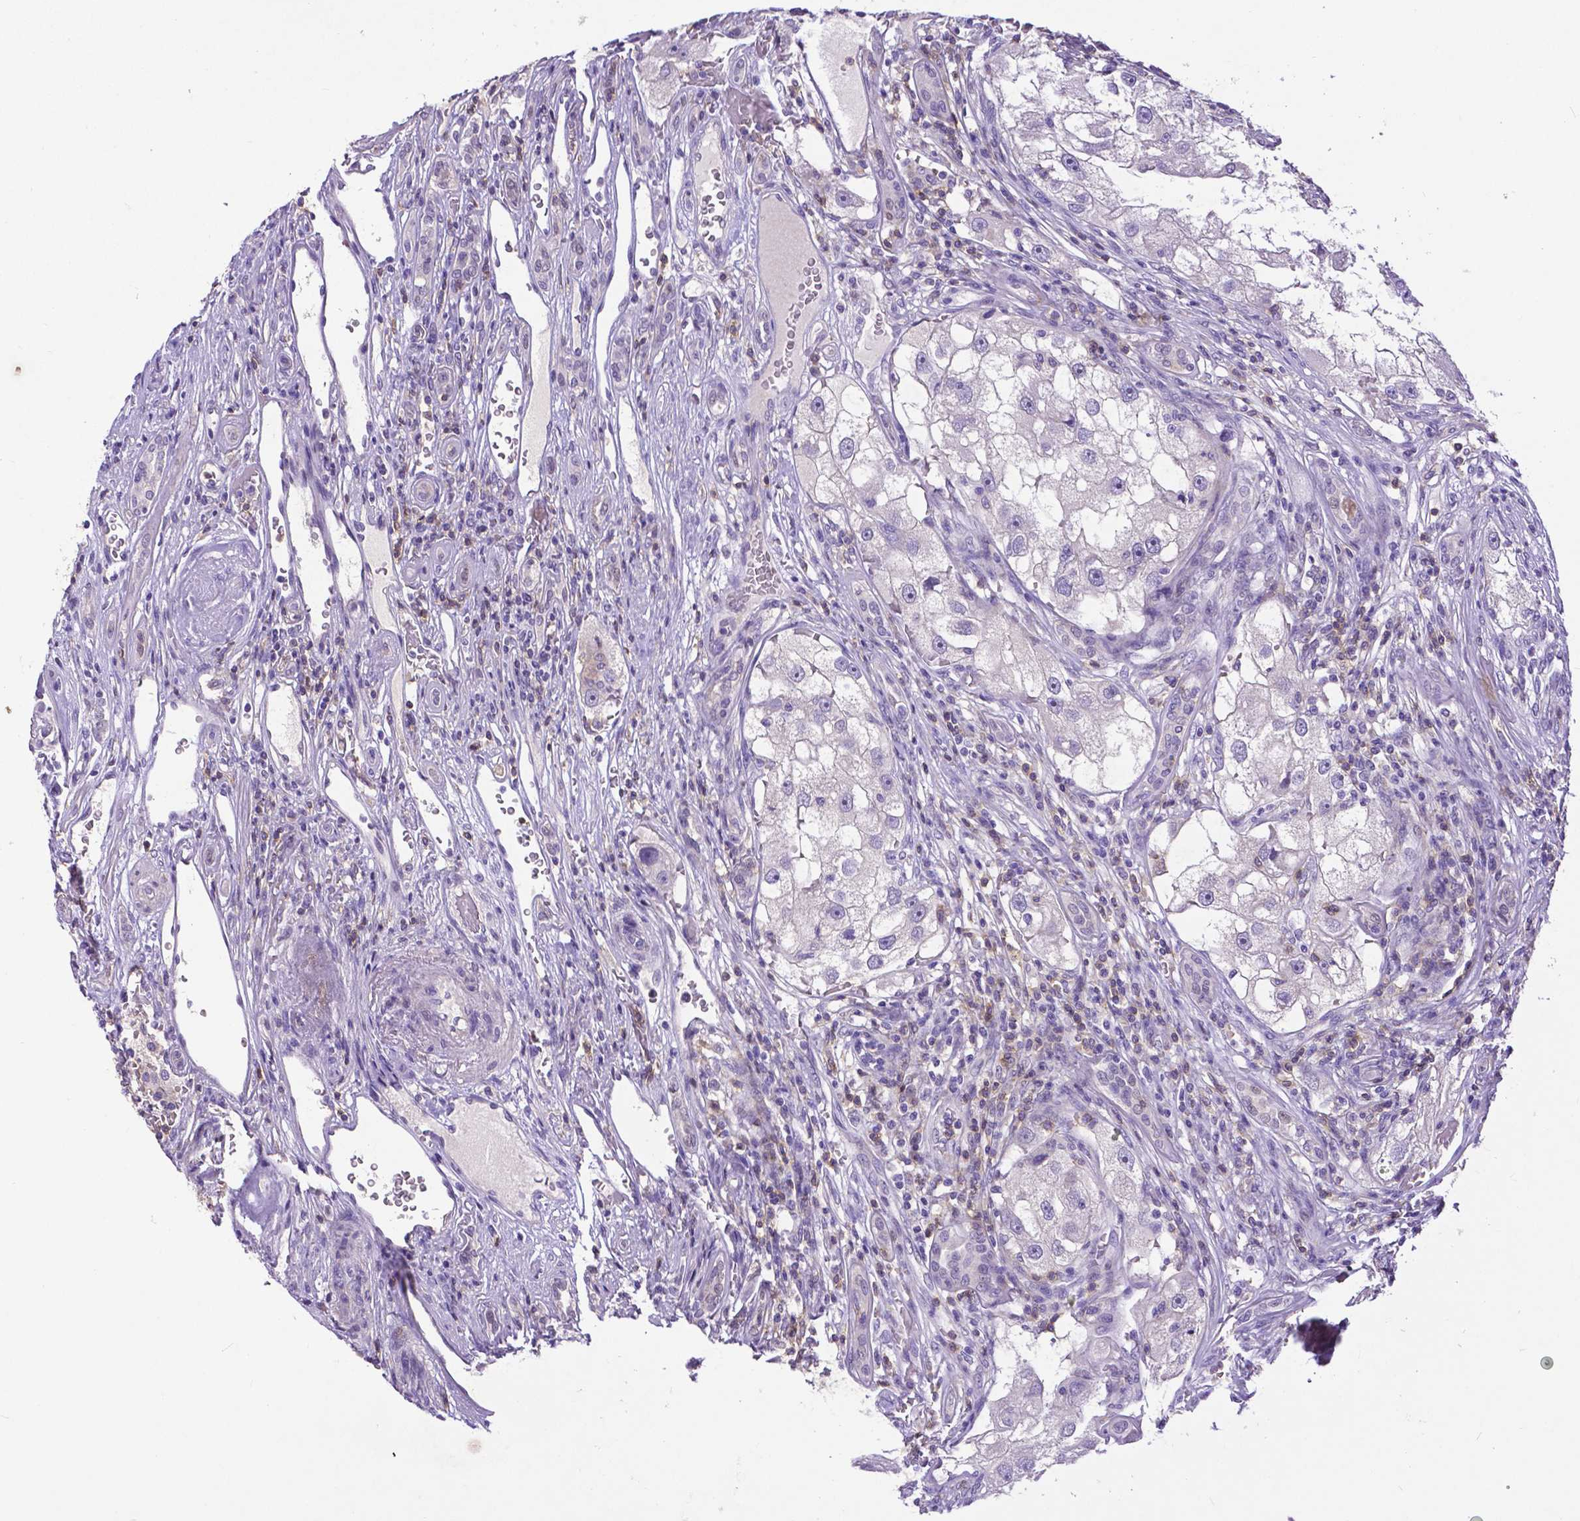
{"staining": {"intensity": "negative", "quantity": "none", "location": "none"}, "tissue": "renal cancer", "cell_type": "Tumor cells", "image_type": "cancer", "snomed": [{"axis": "morphology", "description": "Adenocarcinoma, NOS"}, {"axis": "topography", "description": "Kidney"}], "caption": "Tumor cells are negative for protein expression in human renal cancer (adenocarcinoma).", "gene": "CD4", "patient": {"sex": "male", "age": 63}}